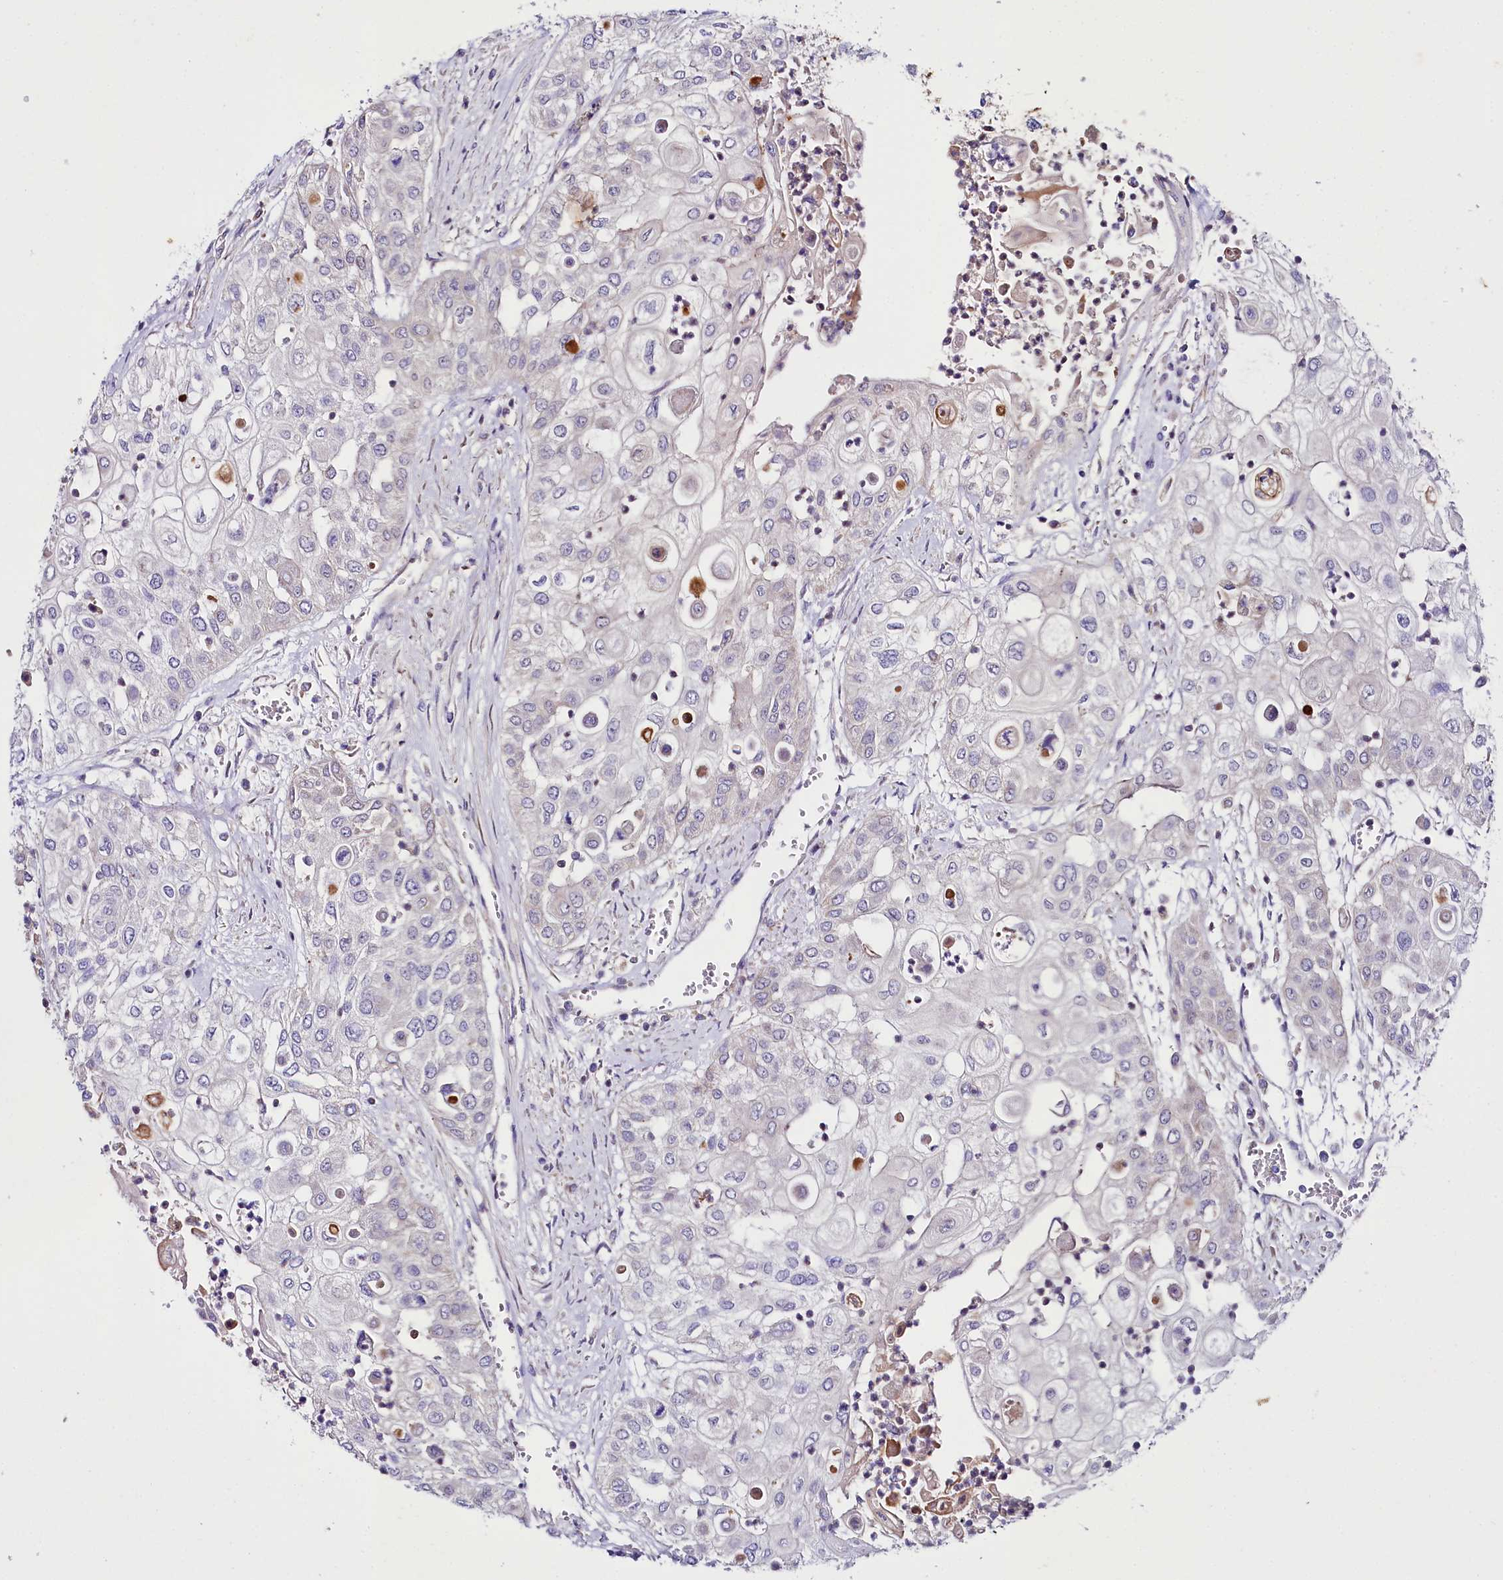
{"staining": {"intensity": "negative", "quantity": "none", "location": "none"}, "tissue": "urothelial cancer", "cell_type": "Tumor cells", "image_type": "cancer", "snomed": [{"axis": "morphology", "description": "Urothelial carcinoma, High grade"}, {"axis": "topography", "description": "Urinary bladder"}], "caption": "Tumor cells are negative for protein expression in human urothelial carcinoma (high-grade).", "gene": "SACM1L", "patient": {"sex": "female", "age": 79}}